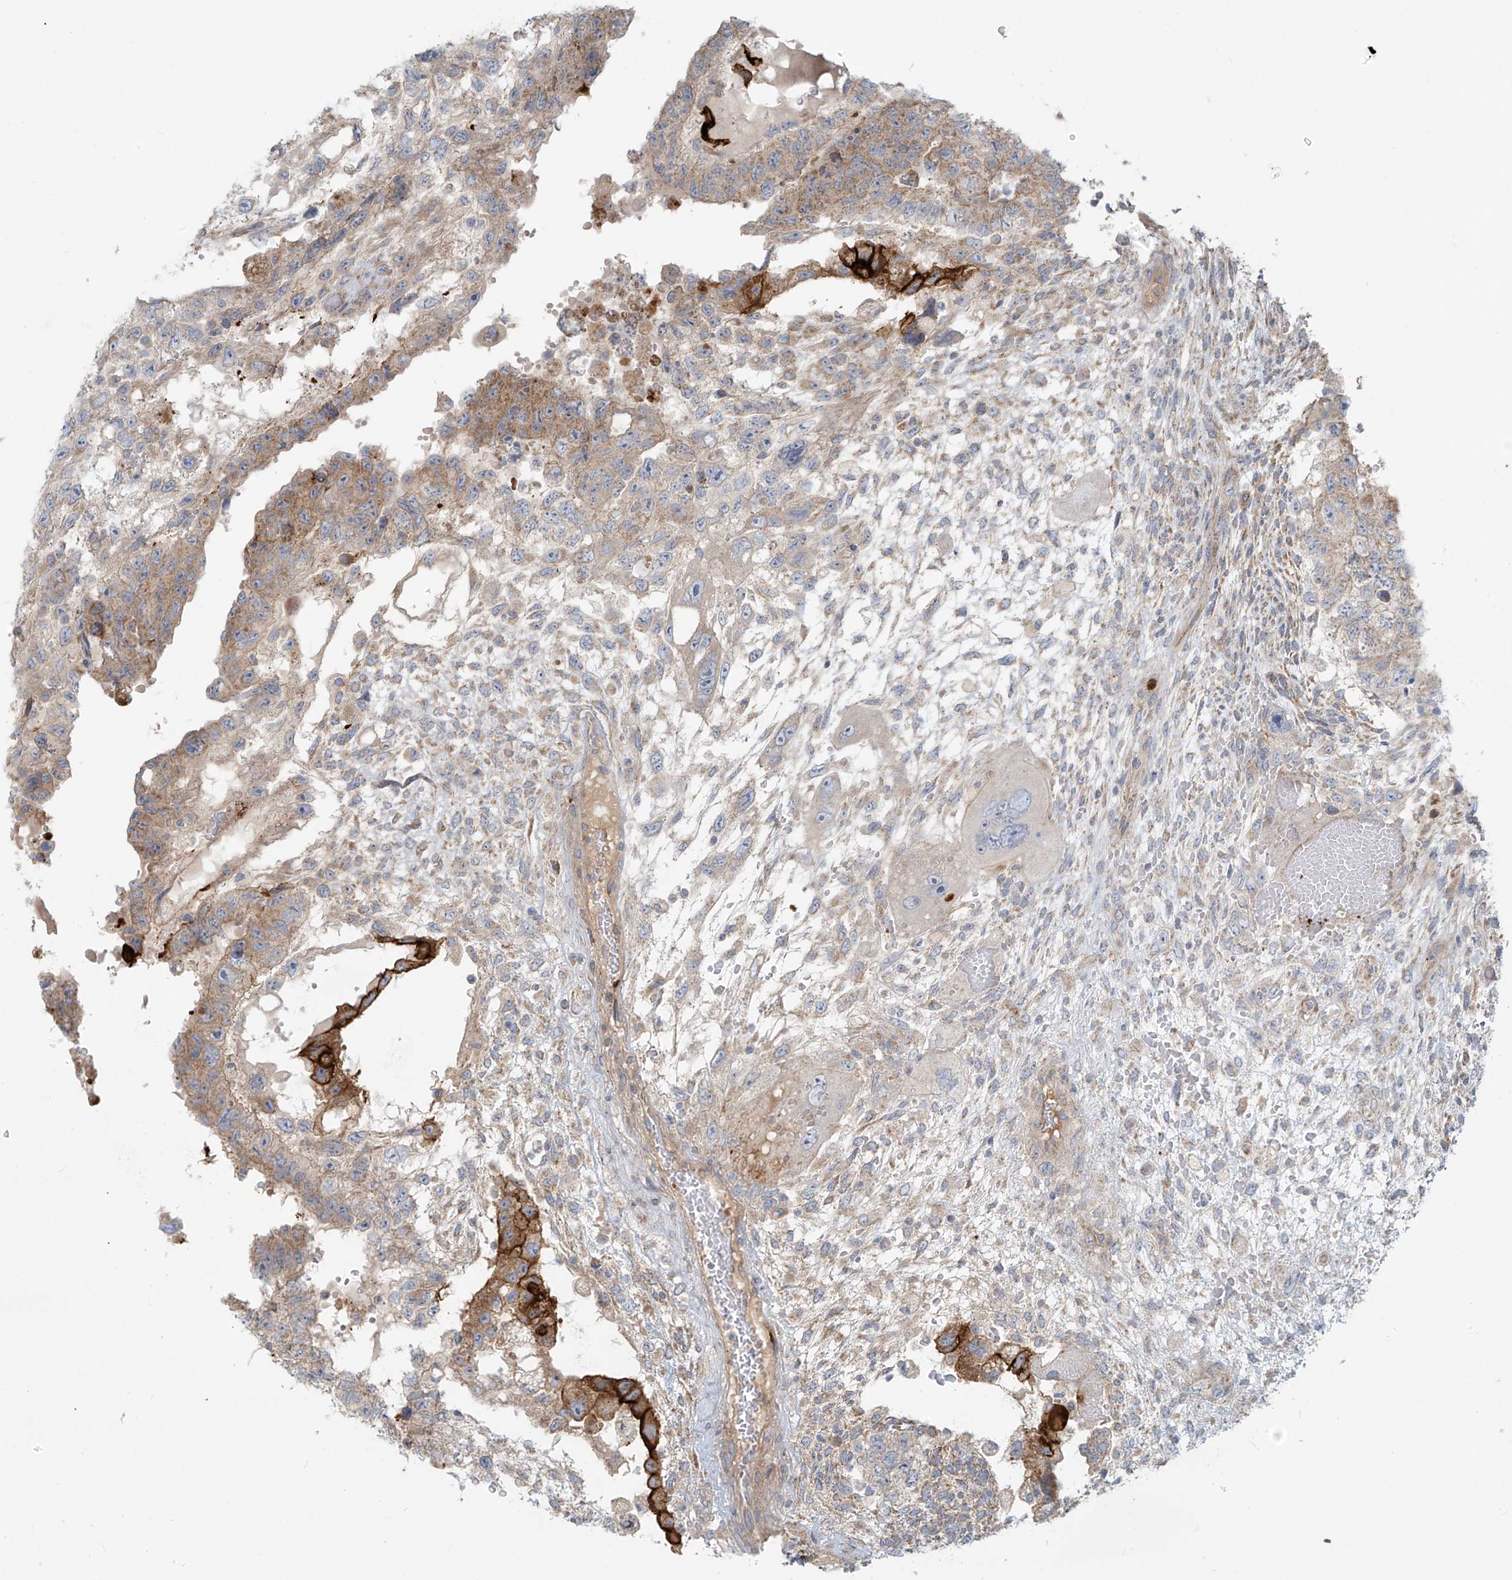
{"staining": {"intensity": "strong", "quantity": "<25%", "location": "cytoplasmic/membranous"}, "tissue": "testis cancer", "cell_type": "Tumor cells", "image_type": "cancer", "snomed": [{"axis": "morphology", "description": "Carcinoma, Embryonal, NOS"}, {"axis": "topography", "description": "Testis"}], "caption": "About <25% of tumor cells in human testis cancer exhibit strong cytoplasmic/membranous protein expression as visualized by brown immunohistochemical staining.", "gene": "LZTS3", "patient": {"sex": "male", "age": 36}}